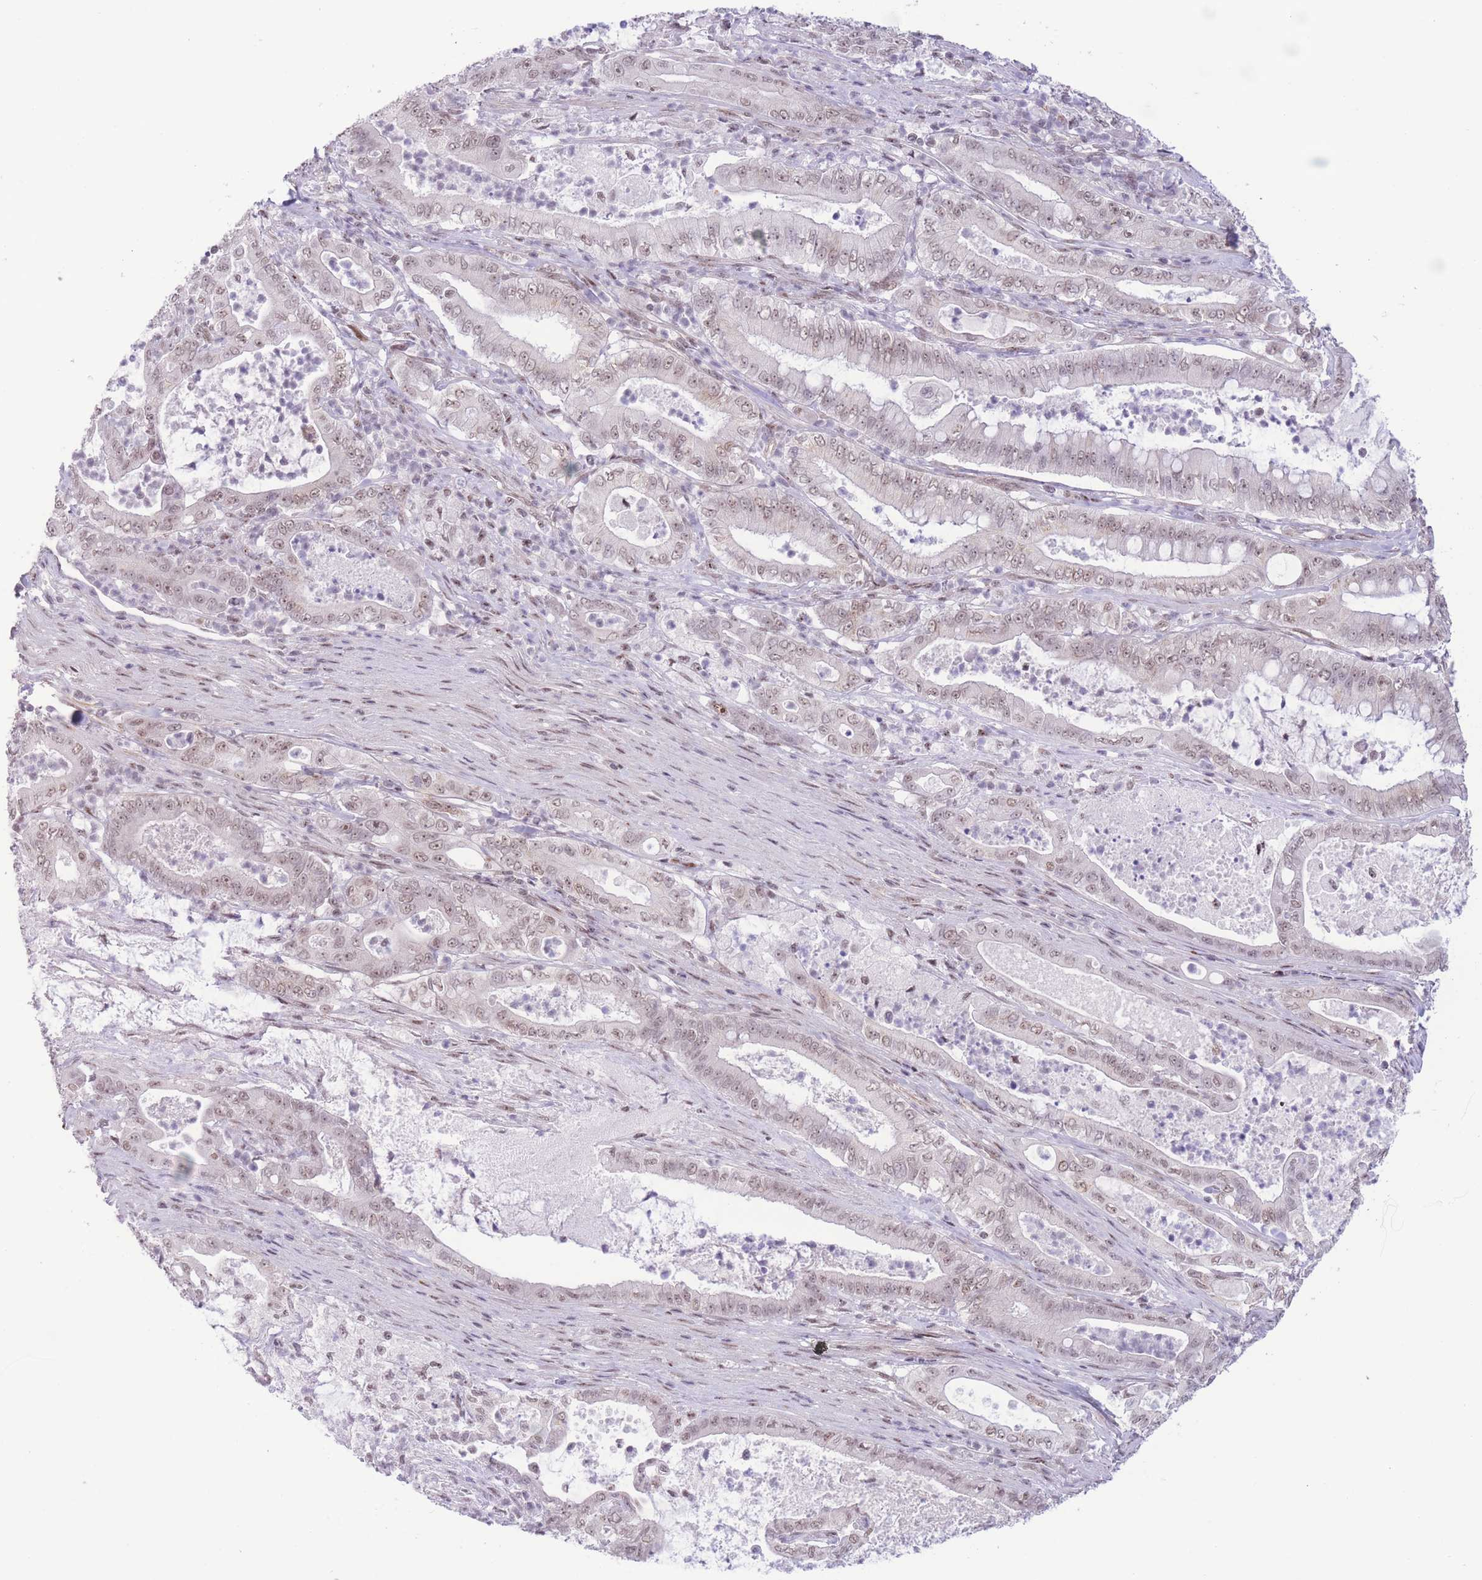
{"staining": {"intensity": "moderate", "quantity": "25%-75%", "location": "nuclear"}, "tissue": "pancreatic cancer", "cell_type": "Tumor cells", "image_type": "cancer", "snomed": [{"axis": "morphology", "description": "Adenocarcinoma, NOS"}, {"axis": "topography", "description": "Pancreas"}], "caption": "Human pancreatic cancer (adenocarcinoma) stained for a protein (brown) shows moderate nuclear positive positivity in approximately 25%-75% of tumor cells.", "gene": "PCIF1", "patient": {"sex": "male", "age": 71}}